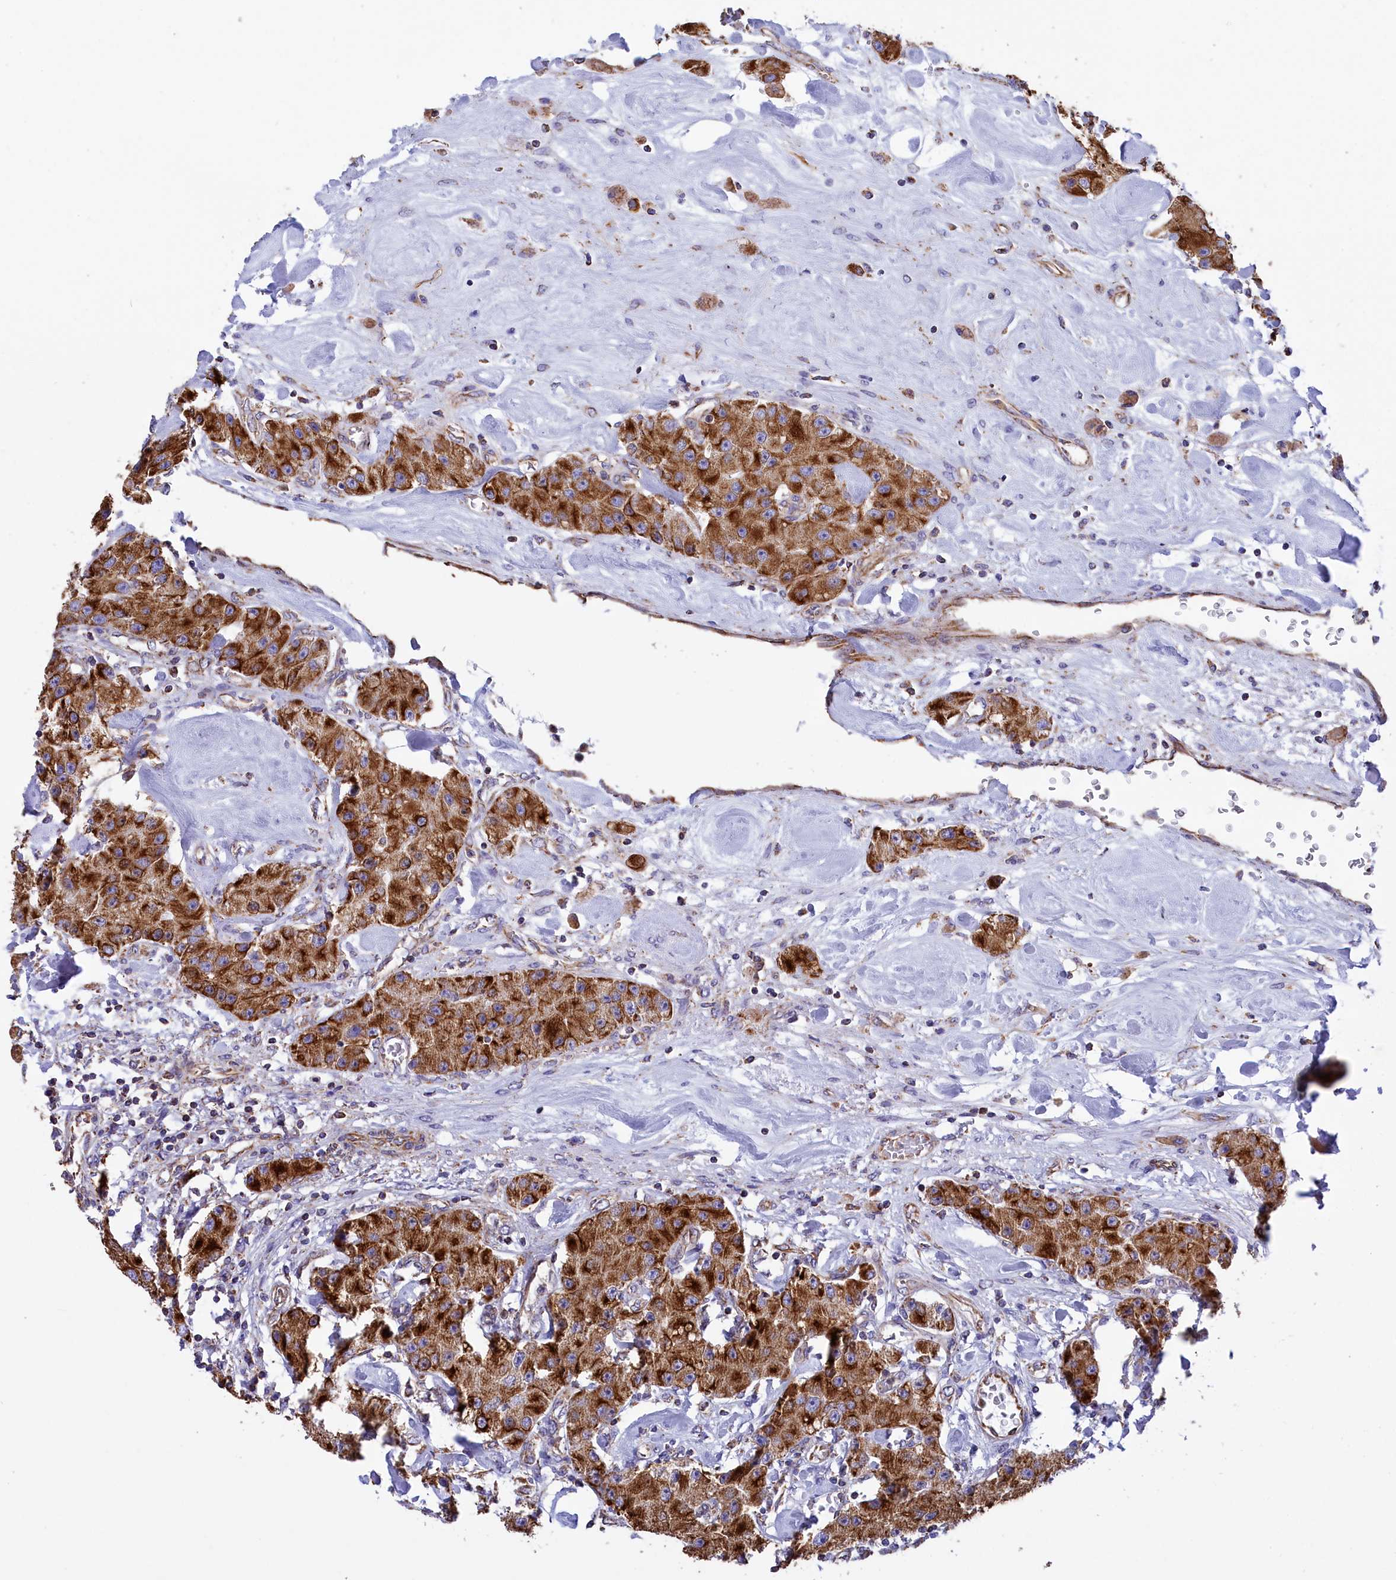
{"staining": {"intensity": "strong", "quantity": ">75%", "location": "cytoplasmic/membranous"}, "tissue": "carcinoid", "cell_type": "Tumor cells", "image_type": "cancer", "snomed": [{"axis": "morphology", "description": "Carcinoid, malignant, NOS"}, {"axis": "topography", "description": "Pancreas"}], "caption": "Immunohistochemistry (DAB (3,3'-diaminobenzidine)) staining of human malignant carcinoid reveals strong cytoplasmic/membranous protein expression in approximately >75% of tumor cells.", "gene": "GATB", "patient": {"sex": "male", "age": 41}}